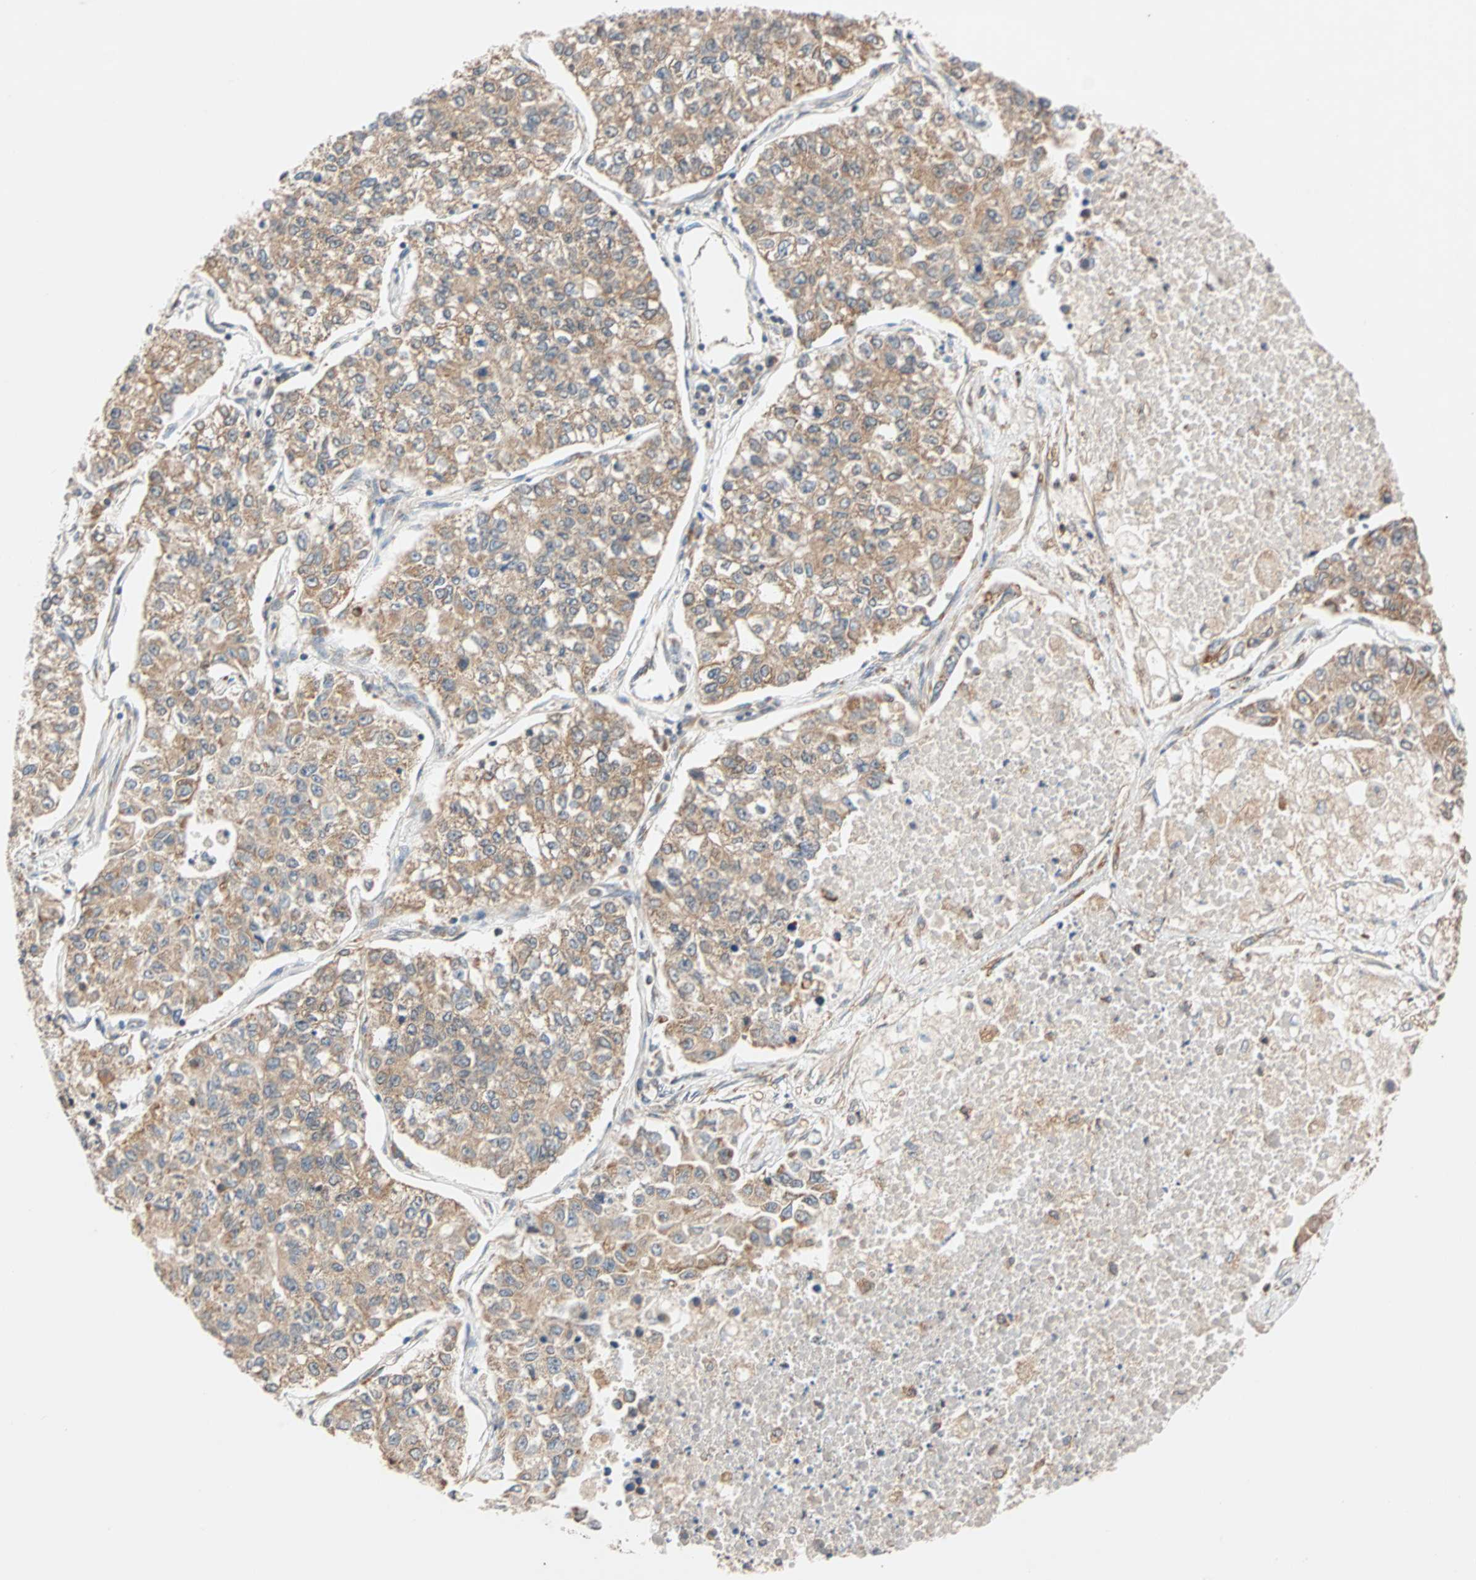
{"staining": {"intensity": "weak", "quantity": ">75%", "location": "cytoplasmic/membranous"}, "tissue": "lung cancer", "cell_type": "Tumor cells", "image_type": "cancer", "snomed": [{"axis": "morphology", "description": "Adenocarcinoma, NOS"}, {"axis": "topography", "description": "Lung"}], "caption": "Immunohistochemical staining of adenocarcinoma (lung) exhibits low levels of weak cytoplasmic/membranous protein staining in approximately >75% of tumor cells.", "gene": "AUP1", "patient": {"sex": "male", "age": 49}}